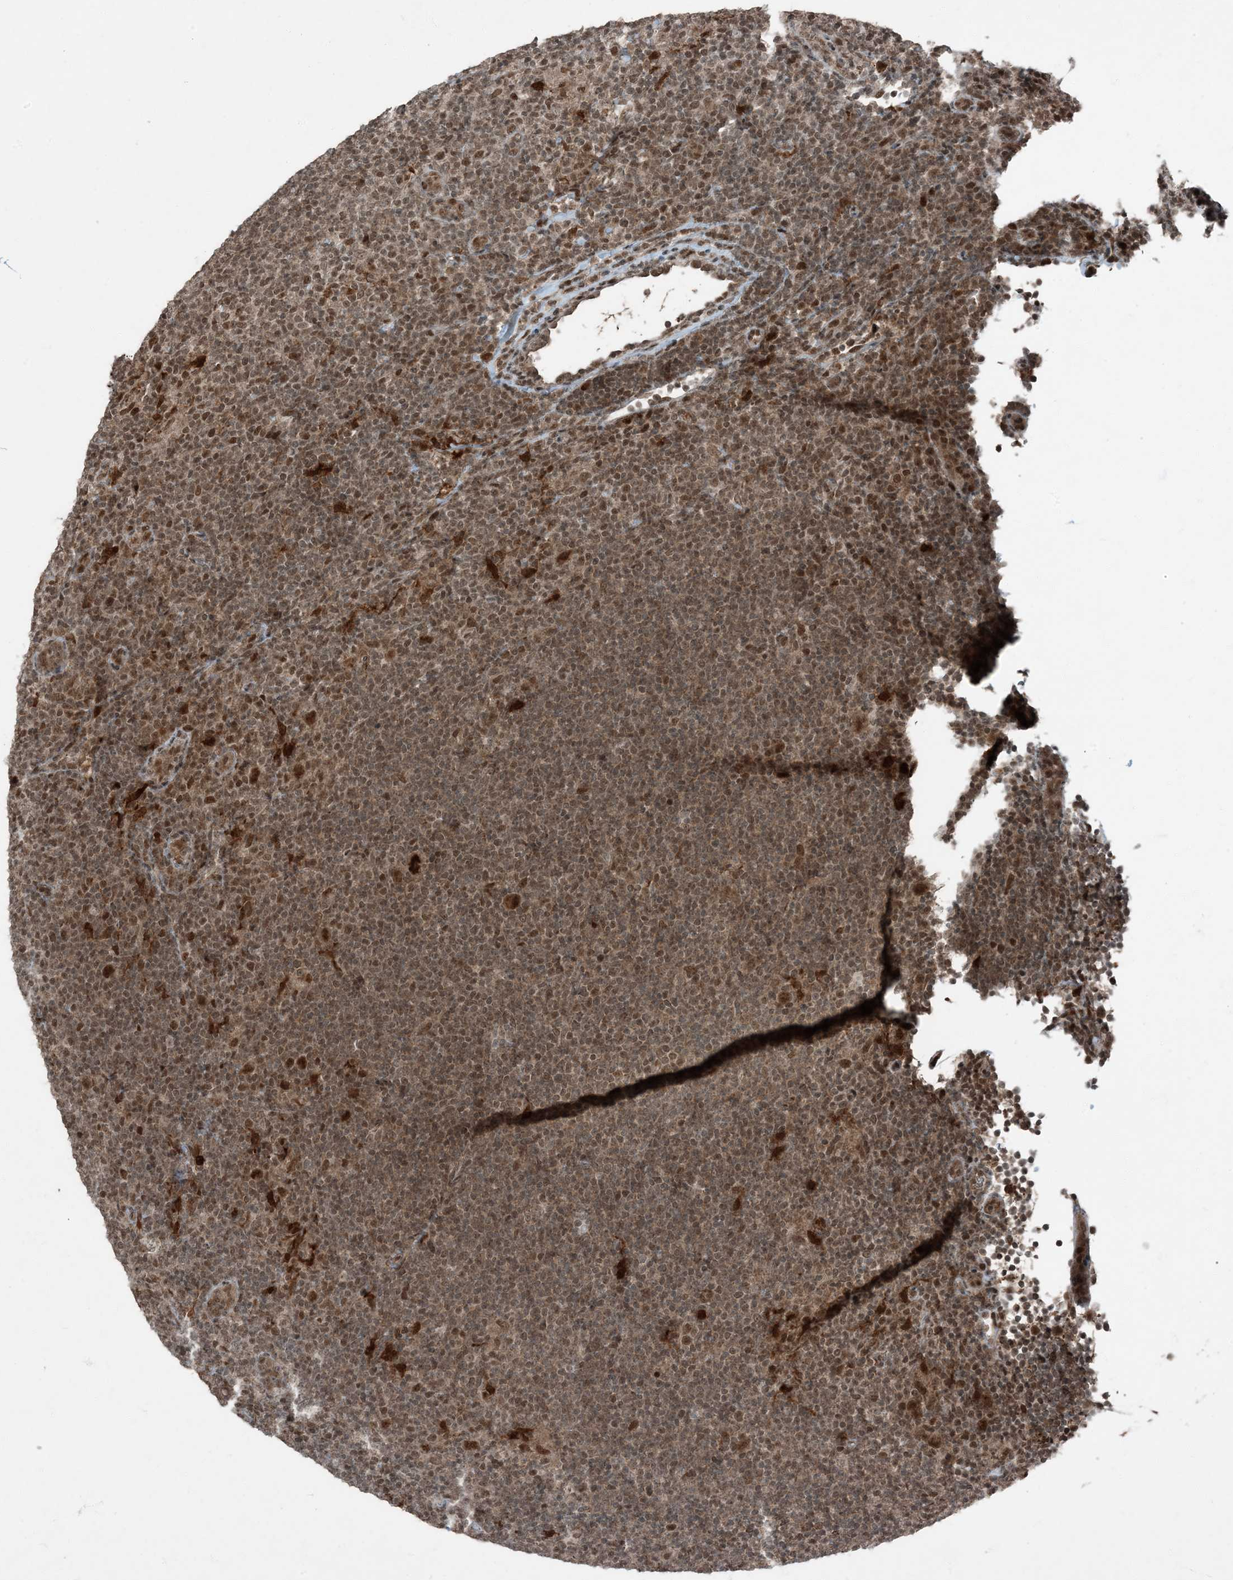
{"staining": {"intensity": "strong", "quantity": ">75%", "location": "nuclear"}, "tissue": "lymphoma", "cell_type": "Tumor cells", "image_type": "cancer", "snomed": [{"axis": "morphology", "description": "Hodgkin's disease, NOS"}, {"axis": "topography", "description": "Lymph node"}], "caption": "Immunohistochemical staining of lymphoma demonstrates high levels of strong nuclear positivity in approximately >75% of tumor cells. (Brightfield microscopy of DAB IHC at high magnification).", "gene": "TRAPPC12", "patient": {"sex": "female", "age": 57}}